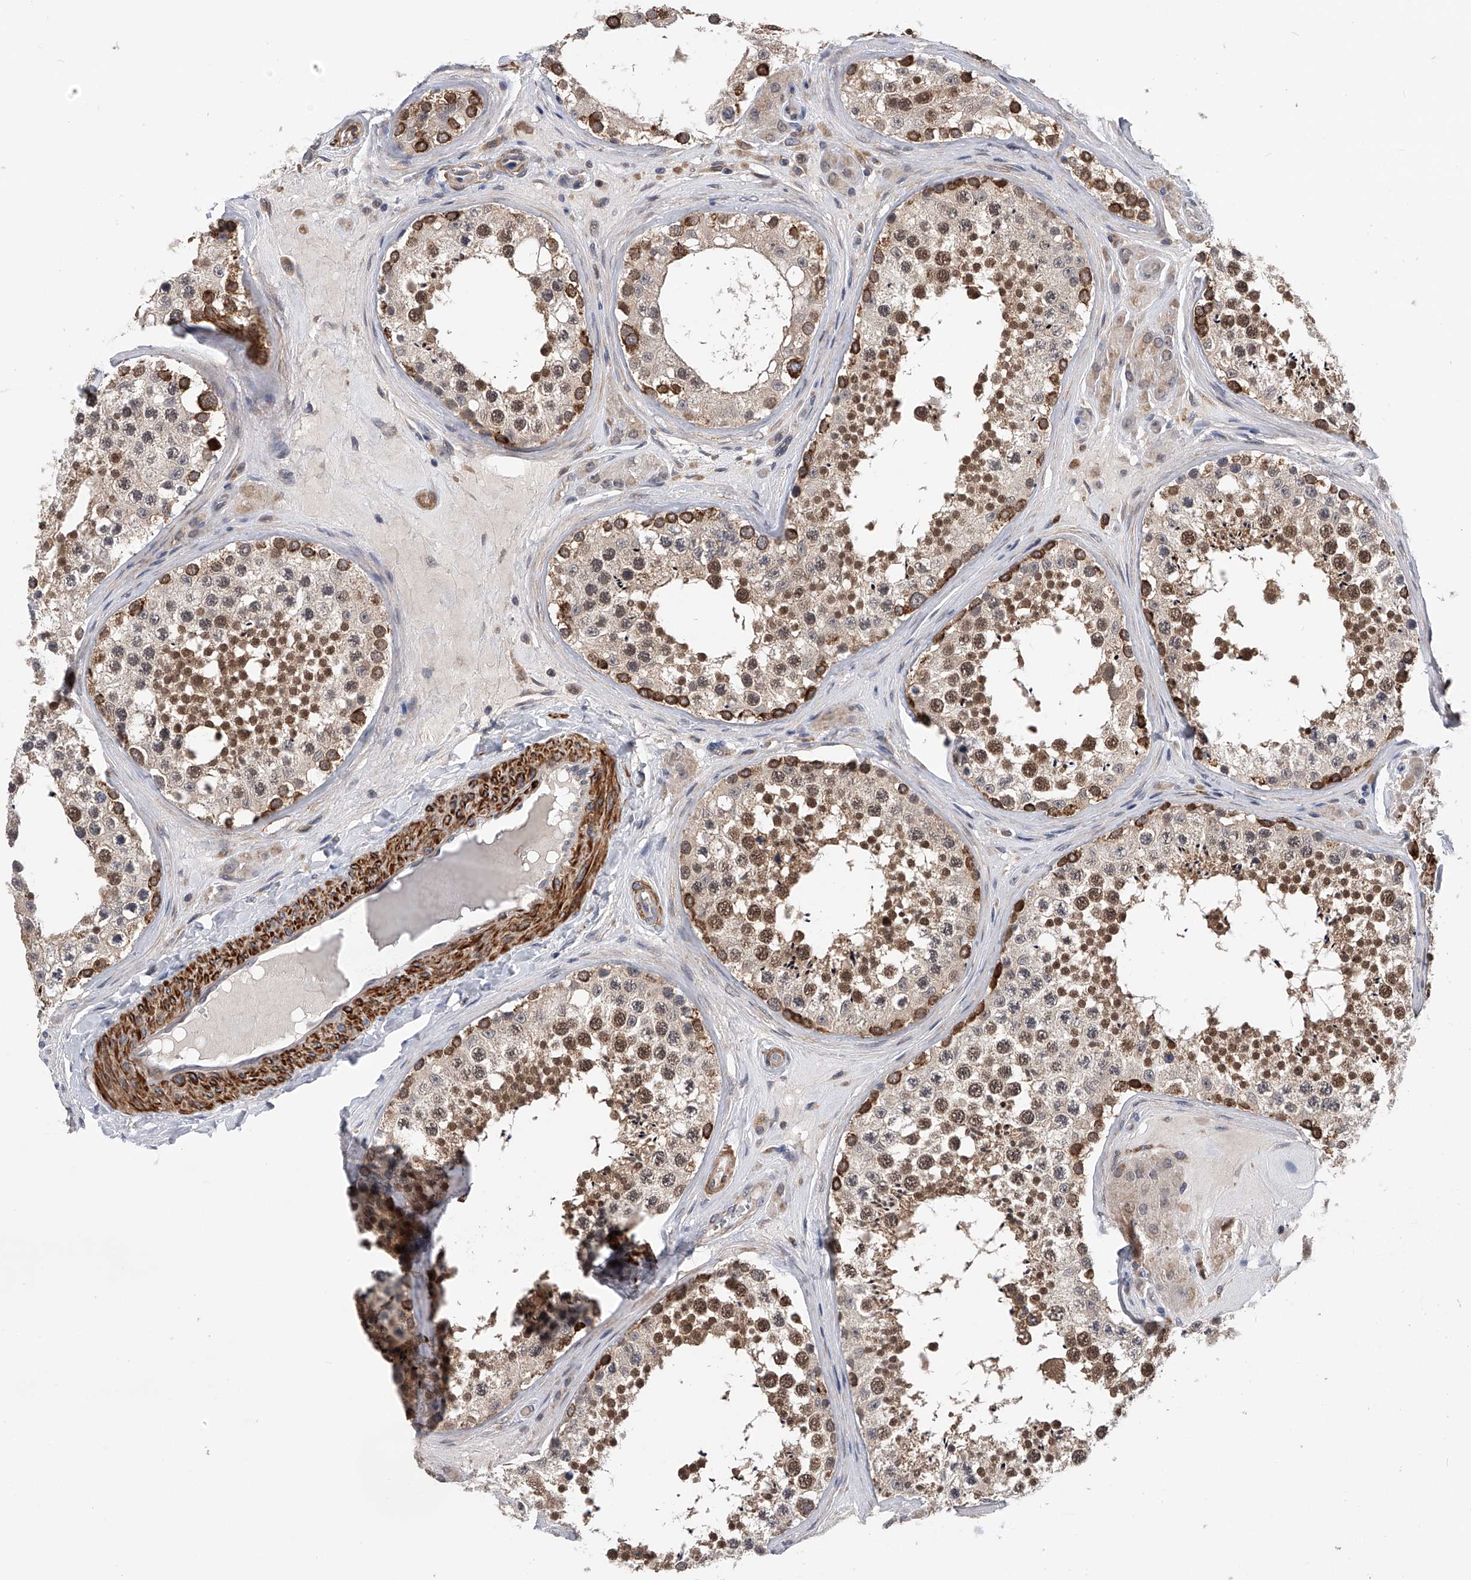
{"staining": {"intensity": "strong", "quantity": ">75%", "location": "cytoplasmic/membranous,nuclear"}, "tissue": "testis", "cell_type": "Cells in seminiferous ducts", "image_type": "normal", "snomed": [{"axis": "morphology", "description": "Normal tissue, NOS"}, {"axis": "topography", "description": "Testis"}], "caption": "An immunohistochemistry micrograph of benign tissue is shown. Protein staining in brown labels strong cytoplasmic/membranous,nuclear positivity in testis within cells in seminiferous ducts. (Brightfield microscopy of DAB IHC at high magnification).", "gene": "SPOCK1", "patient": {"sex": "male", "age": 46}}